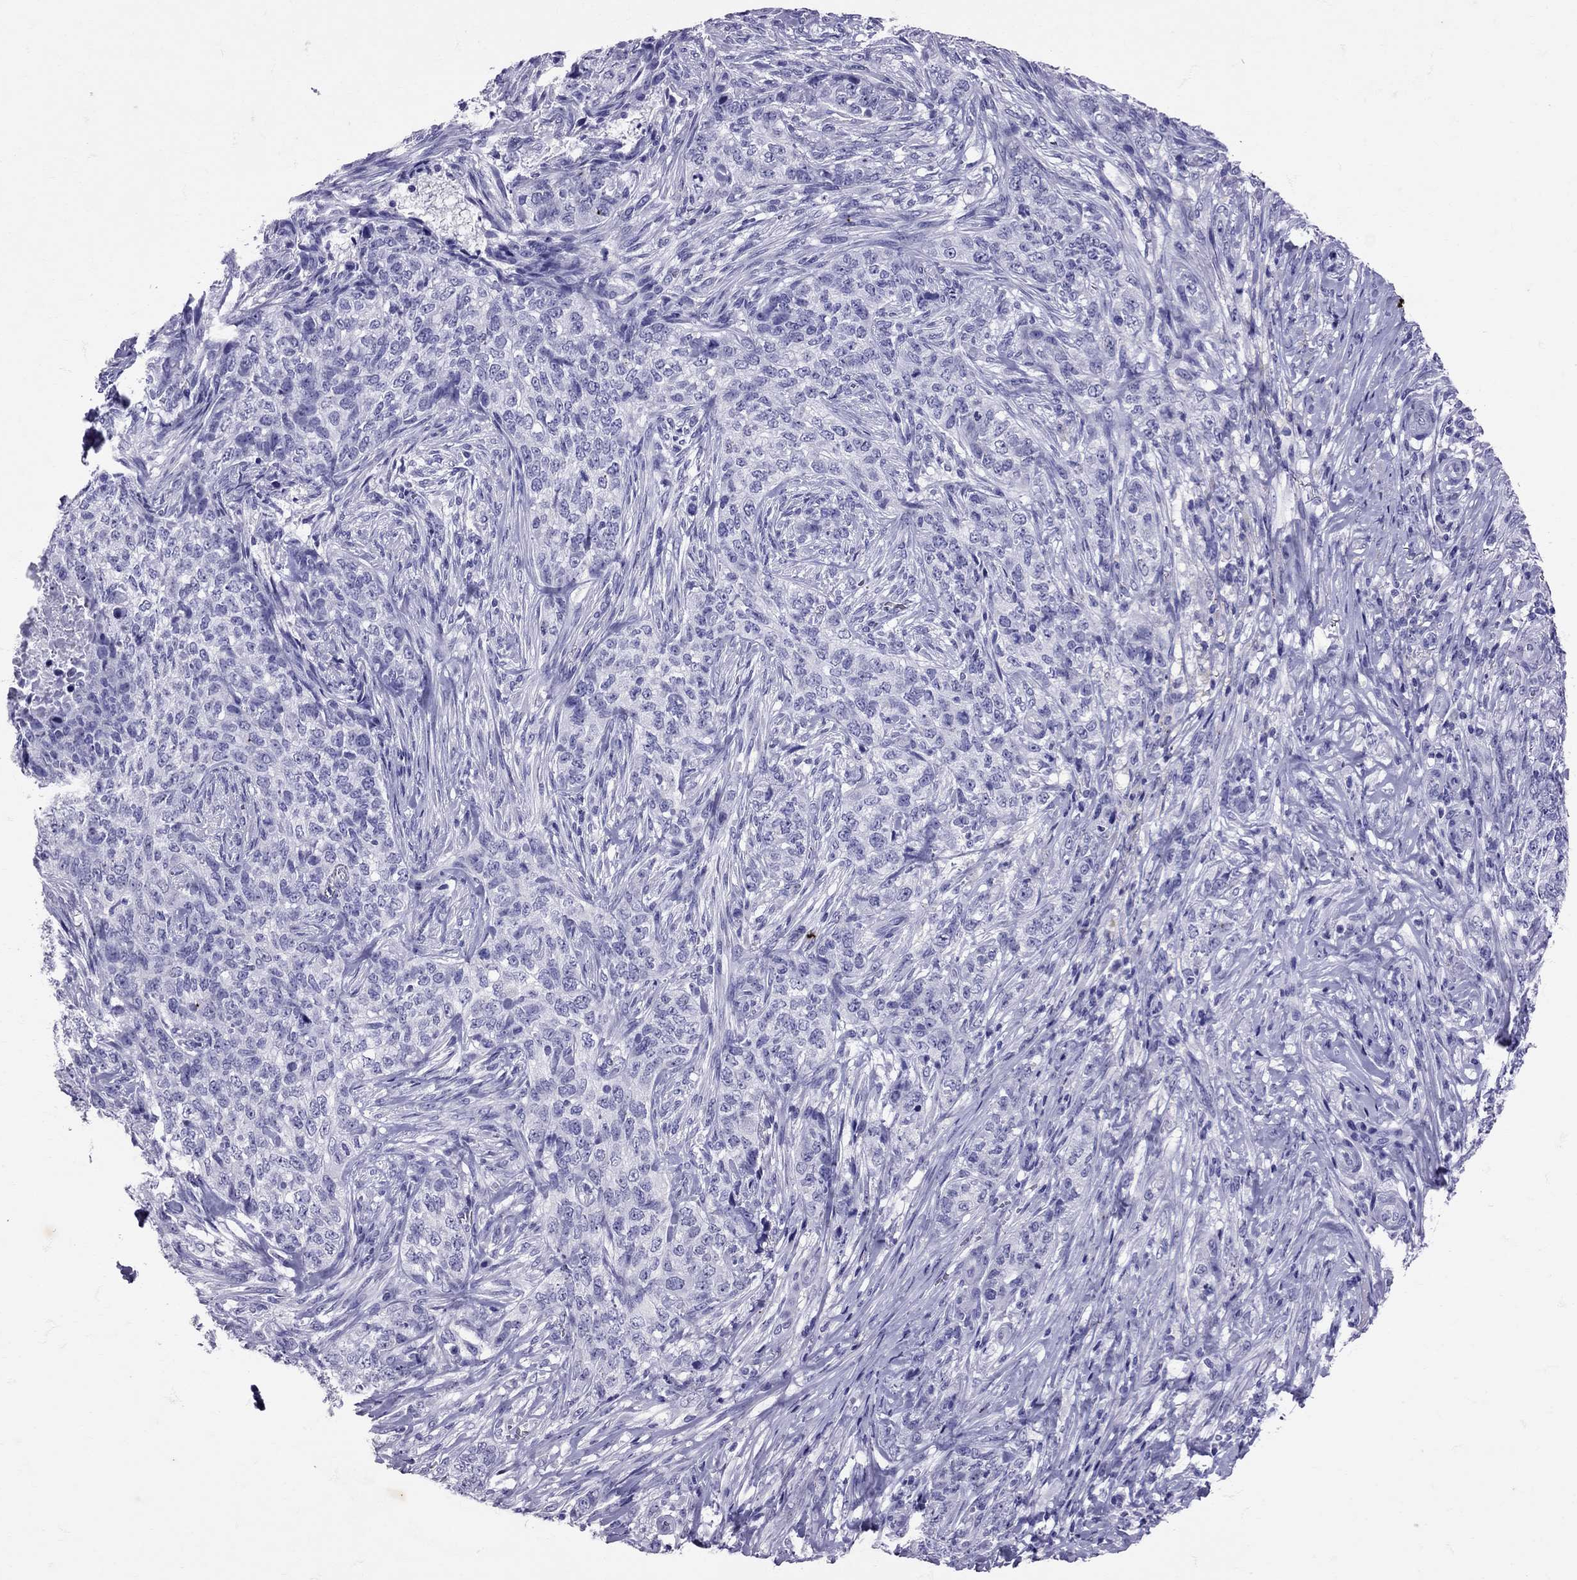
{"staining": {"intensity": "negative", "quantity": "none", "location": "none"}, "tissue": "skin cancer", "cell_type": "Tumor cells", "image_type": "cancer", "snomed": [{"axis": "morphology", "description": "Basal cell carcinoma"}, {"axis": "topography", "description": "Skin"}], "caption": "Tumor cells are negative for protein expression in human skin cancer (basal cell carcinoma).", "gene": "AVP", "patient": {"sex": "female", "age": 69}}